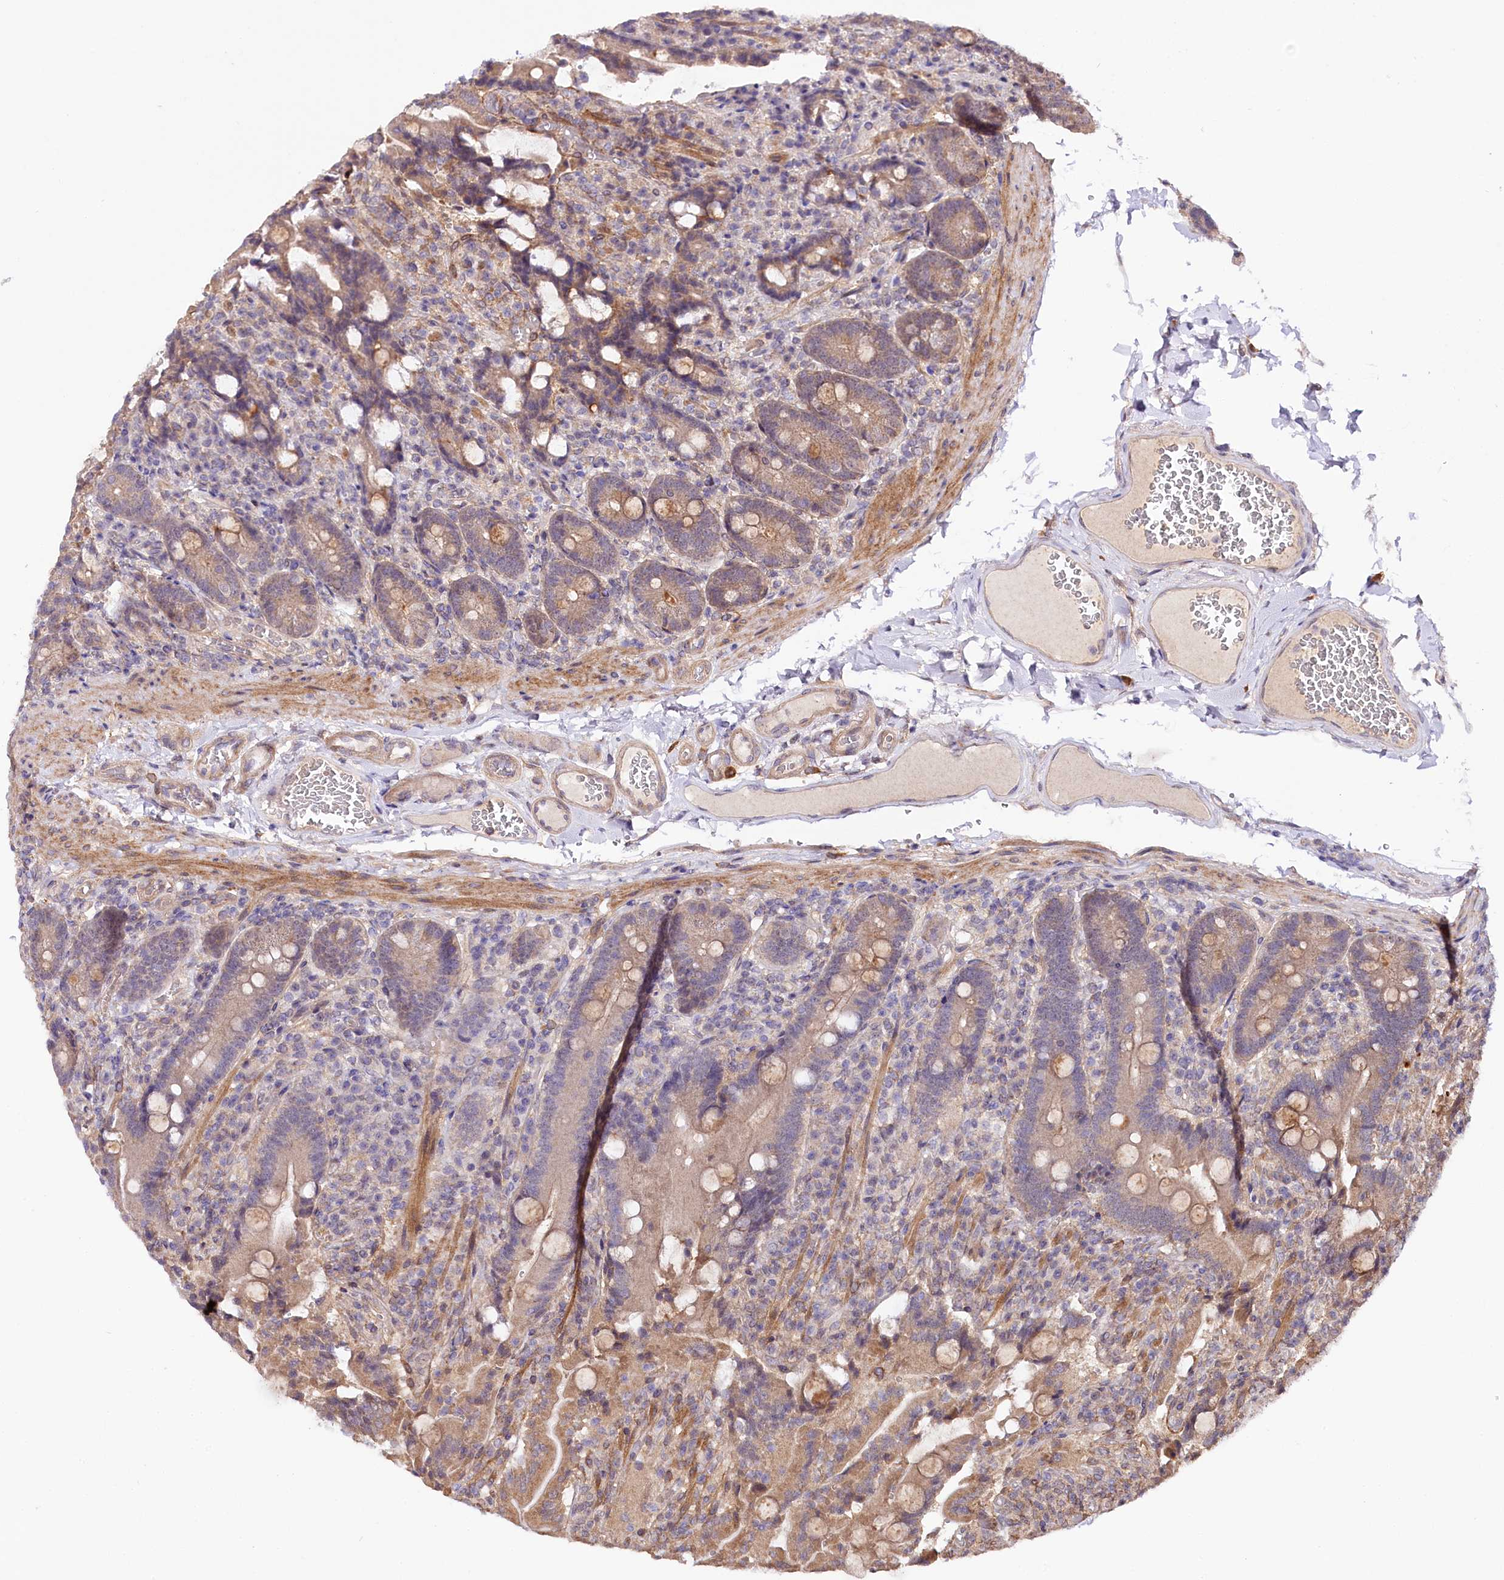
{"staining": {"intensity": "weak", "quantity": "25%-75%", "location": "cytoplasmic/membranous"}, "tissue": "duodenum", "cell_type": "Glandular cells", "image_type": "normal", "snomed": [{"axis": "morphology", "description": "Normal tissue, NOS"}, {"axis": "topography", "description": "Duodenum"}], "caption": "Glandular cells demonstrate weak cytoplasmic/membranous staining in approximately 25%-75% of cells in benign duodenum.", "gene": "PHLDB1", "patient": {"sex": "female", "age": 62}}